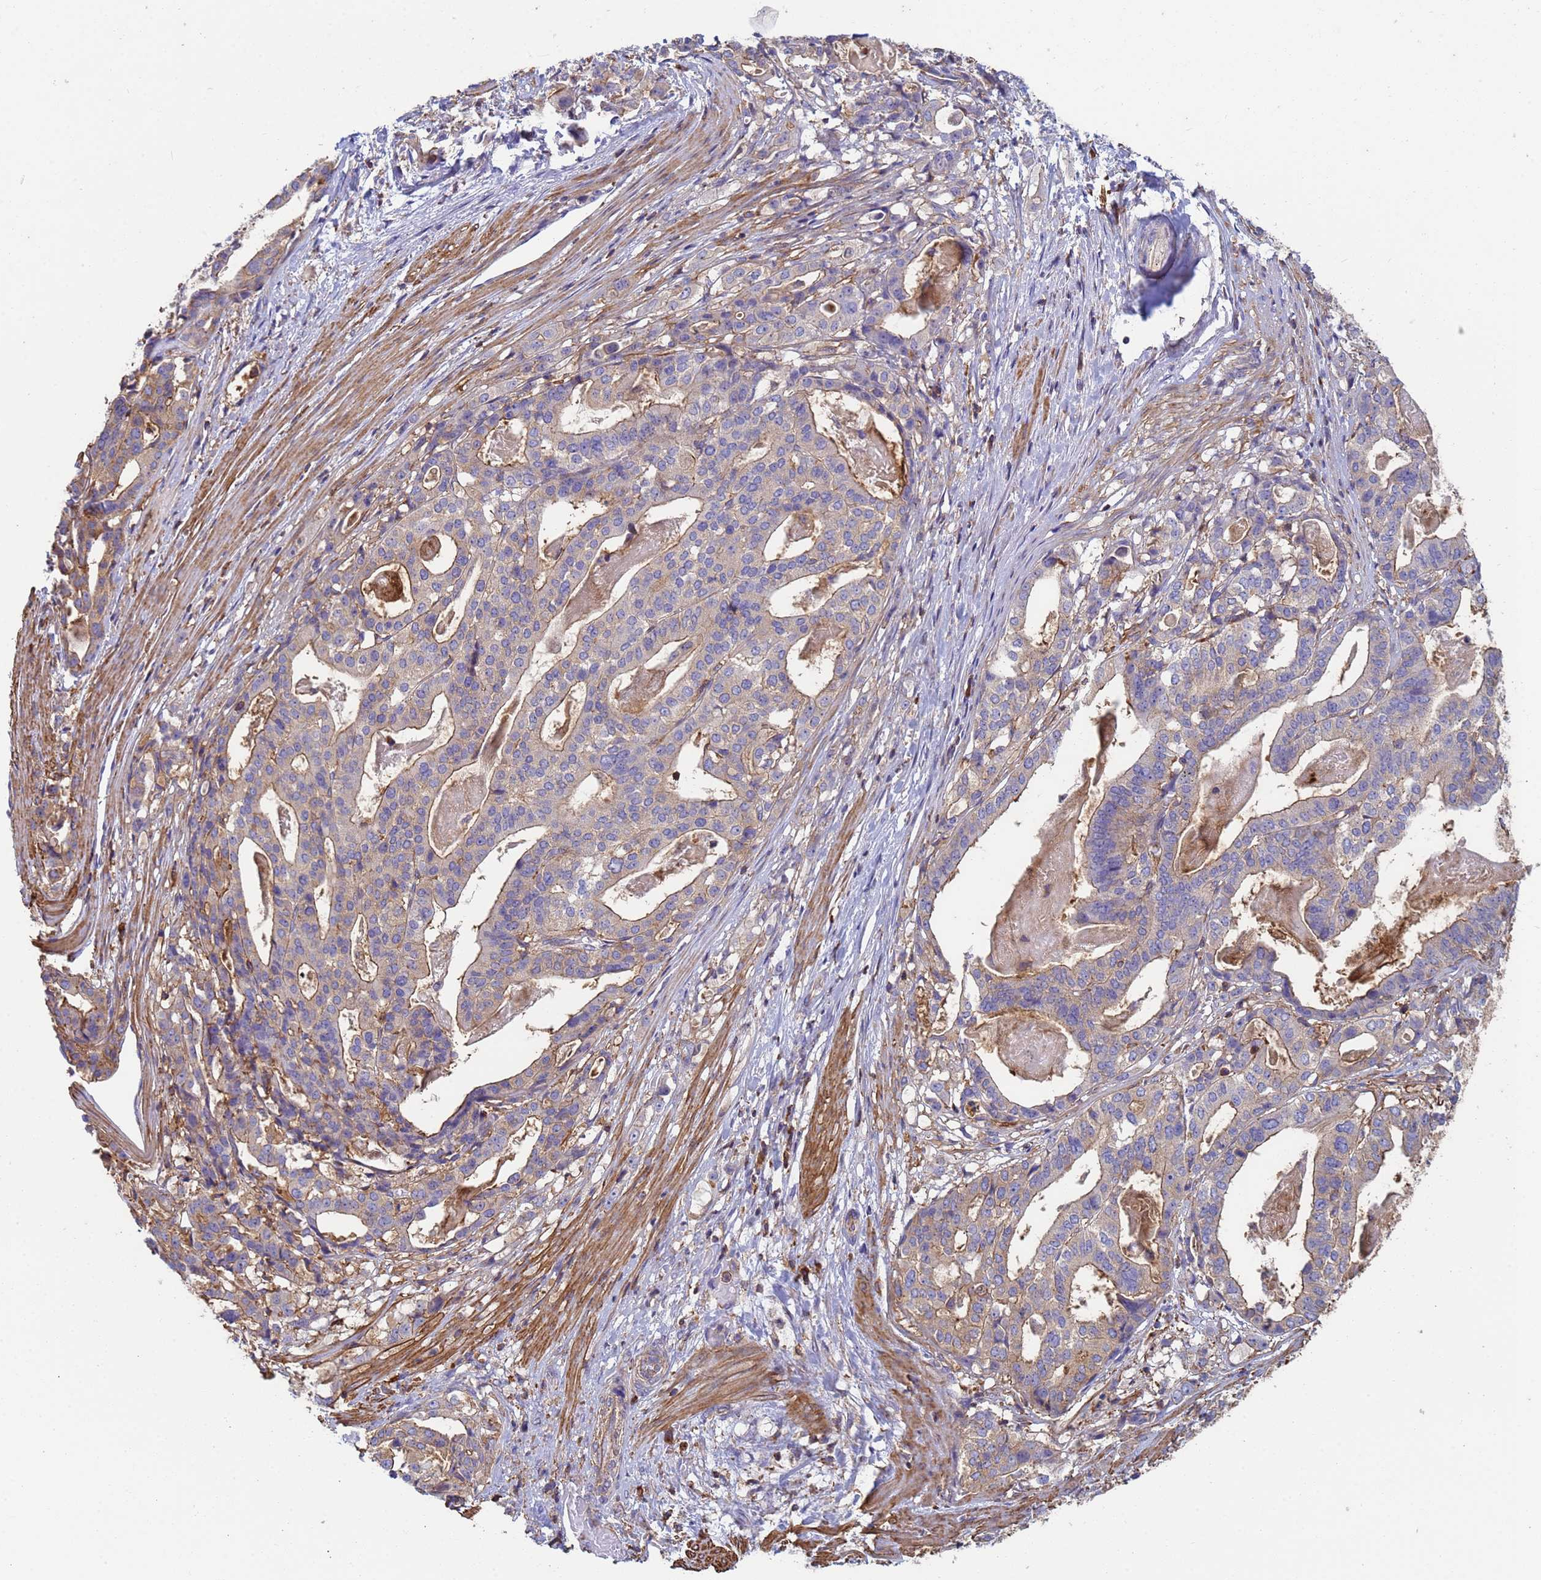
{"staining": {"intensity": "moderate", "quantity": "25%-75%", "location": "cytoplasmic/membranous"}, "tissue": "stomach cancer", "cell_type": "Tumor cells", "image_type": "cancer", "snomed": [{"axis": "morphology", "description": "Adenocarcinoma, NOS"}, {"axis": "topography", "description": "Stomach"}], "caption": "This histopathology image displays immunohistochemistry staining of stomach cancer (adenocarcinoma), with medium moderate cytoplasmic/membranous positivity in about 25%-75% of tumor cells.", "gene": "ZNG1B", "patient": {"sex": "male", "age": 48}}